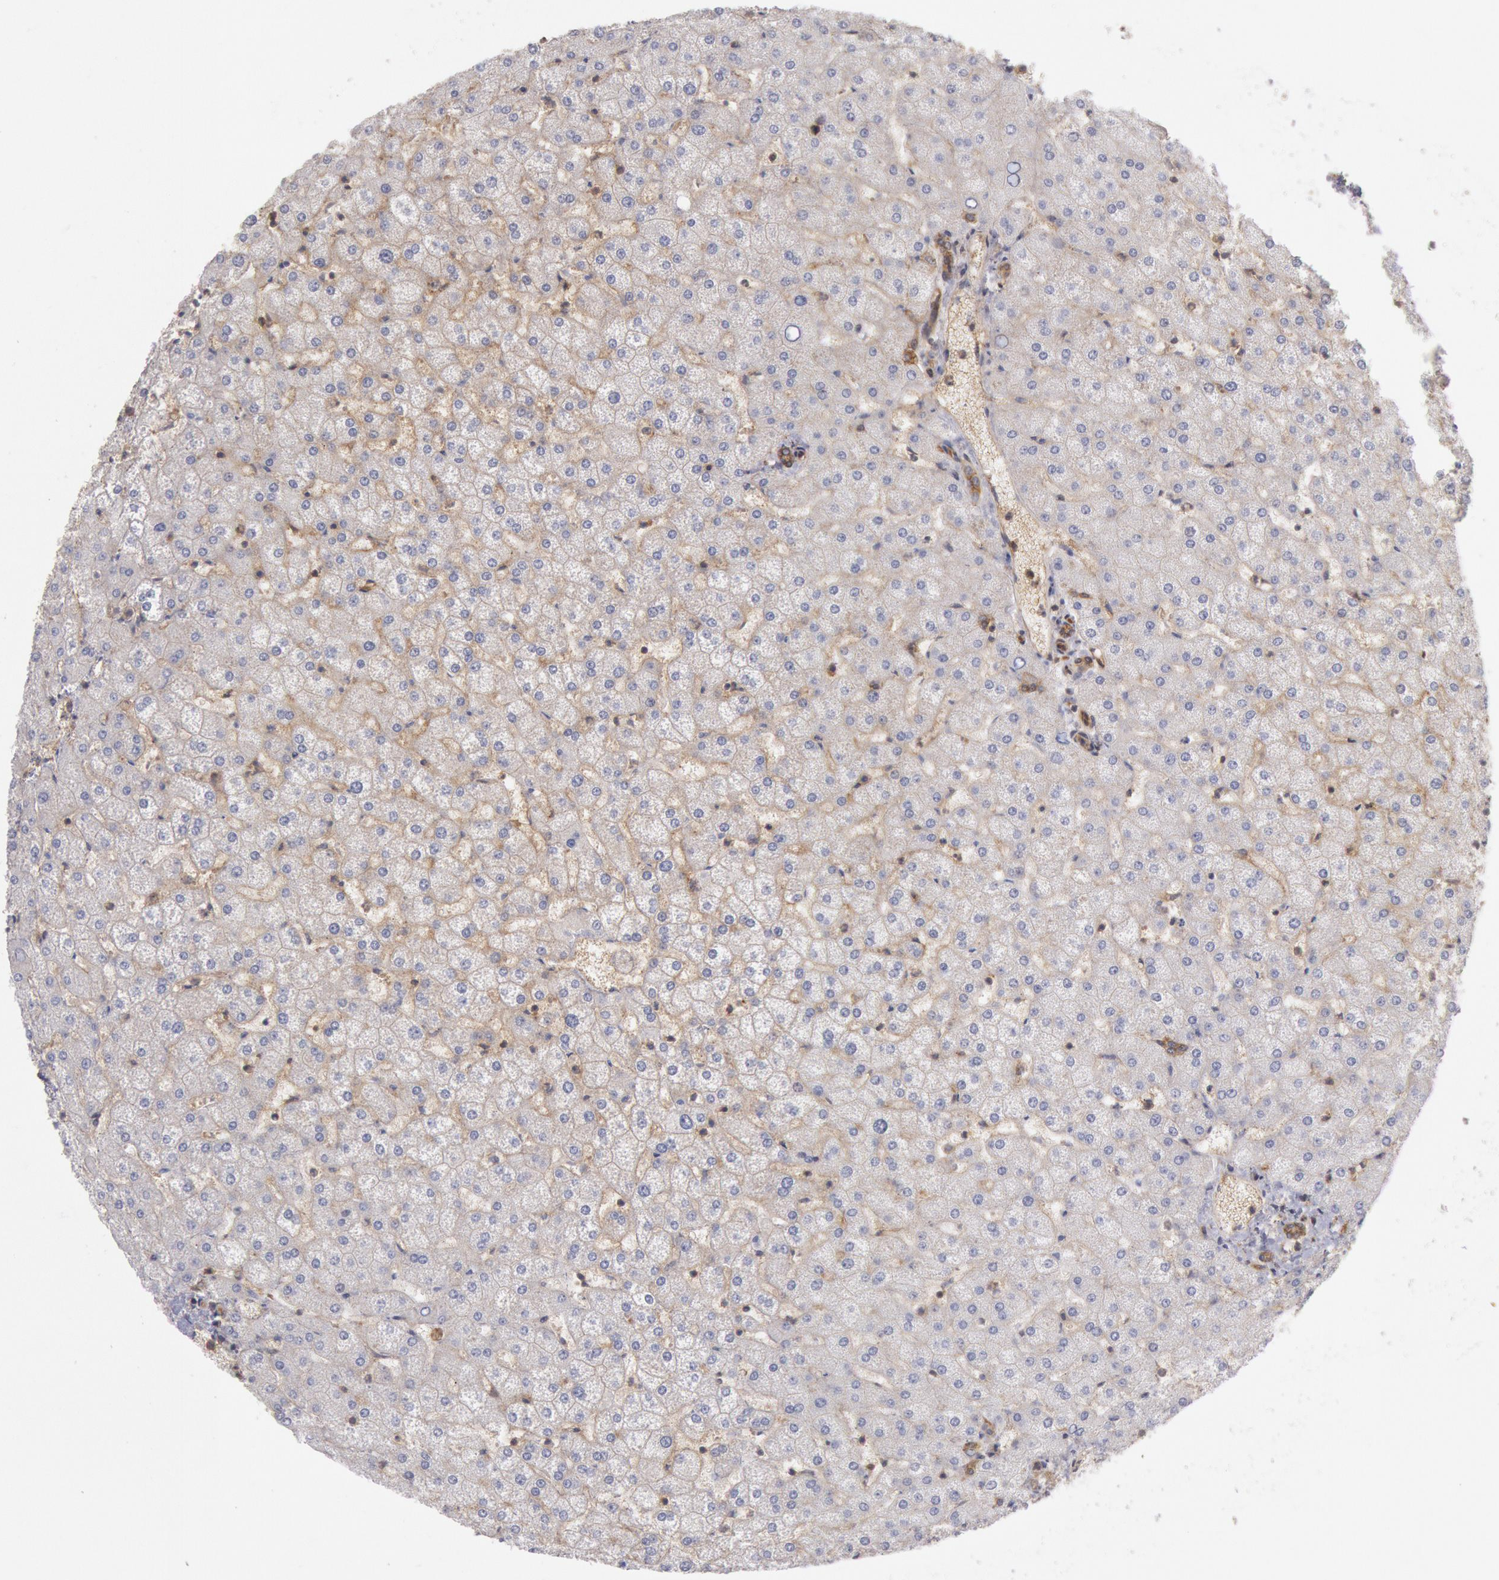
{"staining": {"intensity": "moderate", "quantity": ">75%", "location": "cytoplasmic/membranous"}, "tissue": "liver", "cell_type": "Cholangiocytes", "image_type": "normal", "snomed": [{"axis": "morphology", "description": "Normal tissue, NOS"}, {"axis": "topography", "description": "Liver"}], "caption": "Liver stained for a protein (brown) demonstrates moderate cytoplasmic/membranous positive expression in about >75% of cholangiocytes.", "gene": "STX4", "patient": {"sex": "female", "age": 32}}